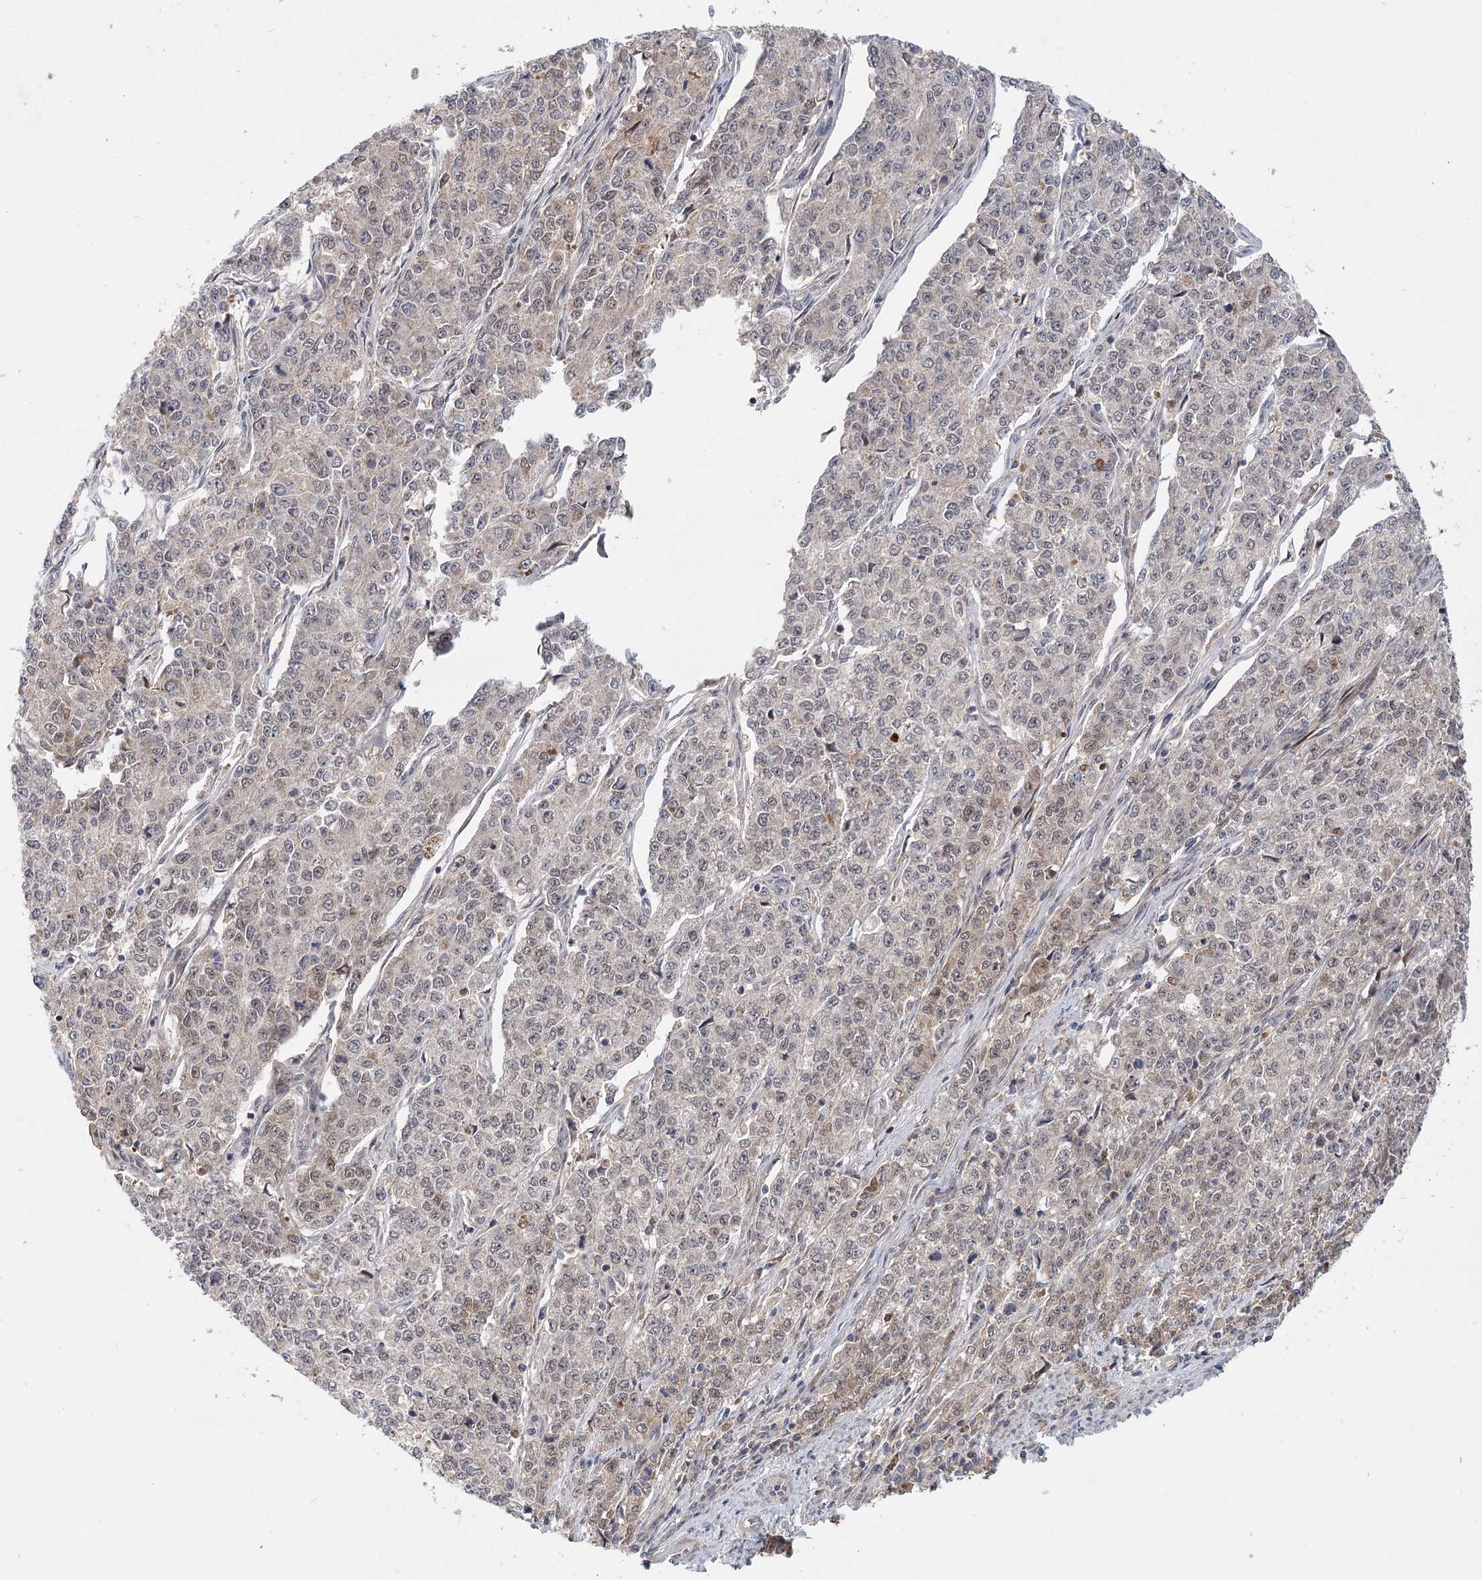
{"staining": {"intensity": "weak", "quantity": "<25%", "location": "cytoplasmic/membranous"}, "tissue": "endometrial cancer", "cell_type": "Tumor cells", "image_type": "cancer", "snomed": [{"axis": "morphology", "description": "Adenocarcinoma, NOS"}, {"axis": "topography", "description": "Endometrium"}], "caption": "Human endometrial cancer (adenocarcinoma) stained for a protein using immunohistochemistry reveals no staining in tumor cells.", "gene": "AP3B1", "patient": {"sex": "female", "age": 50}}